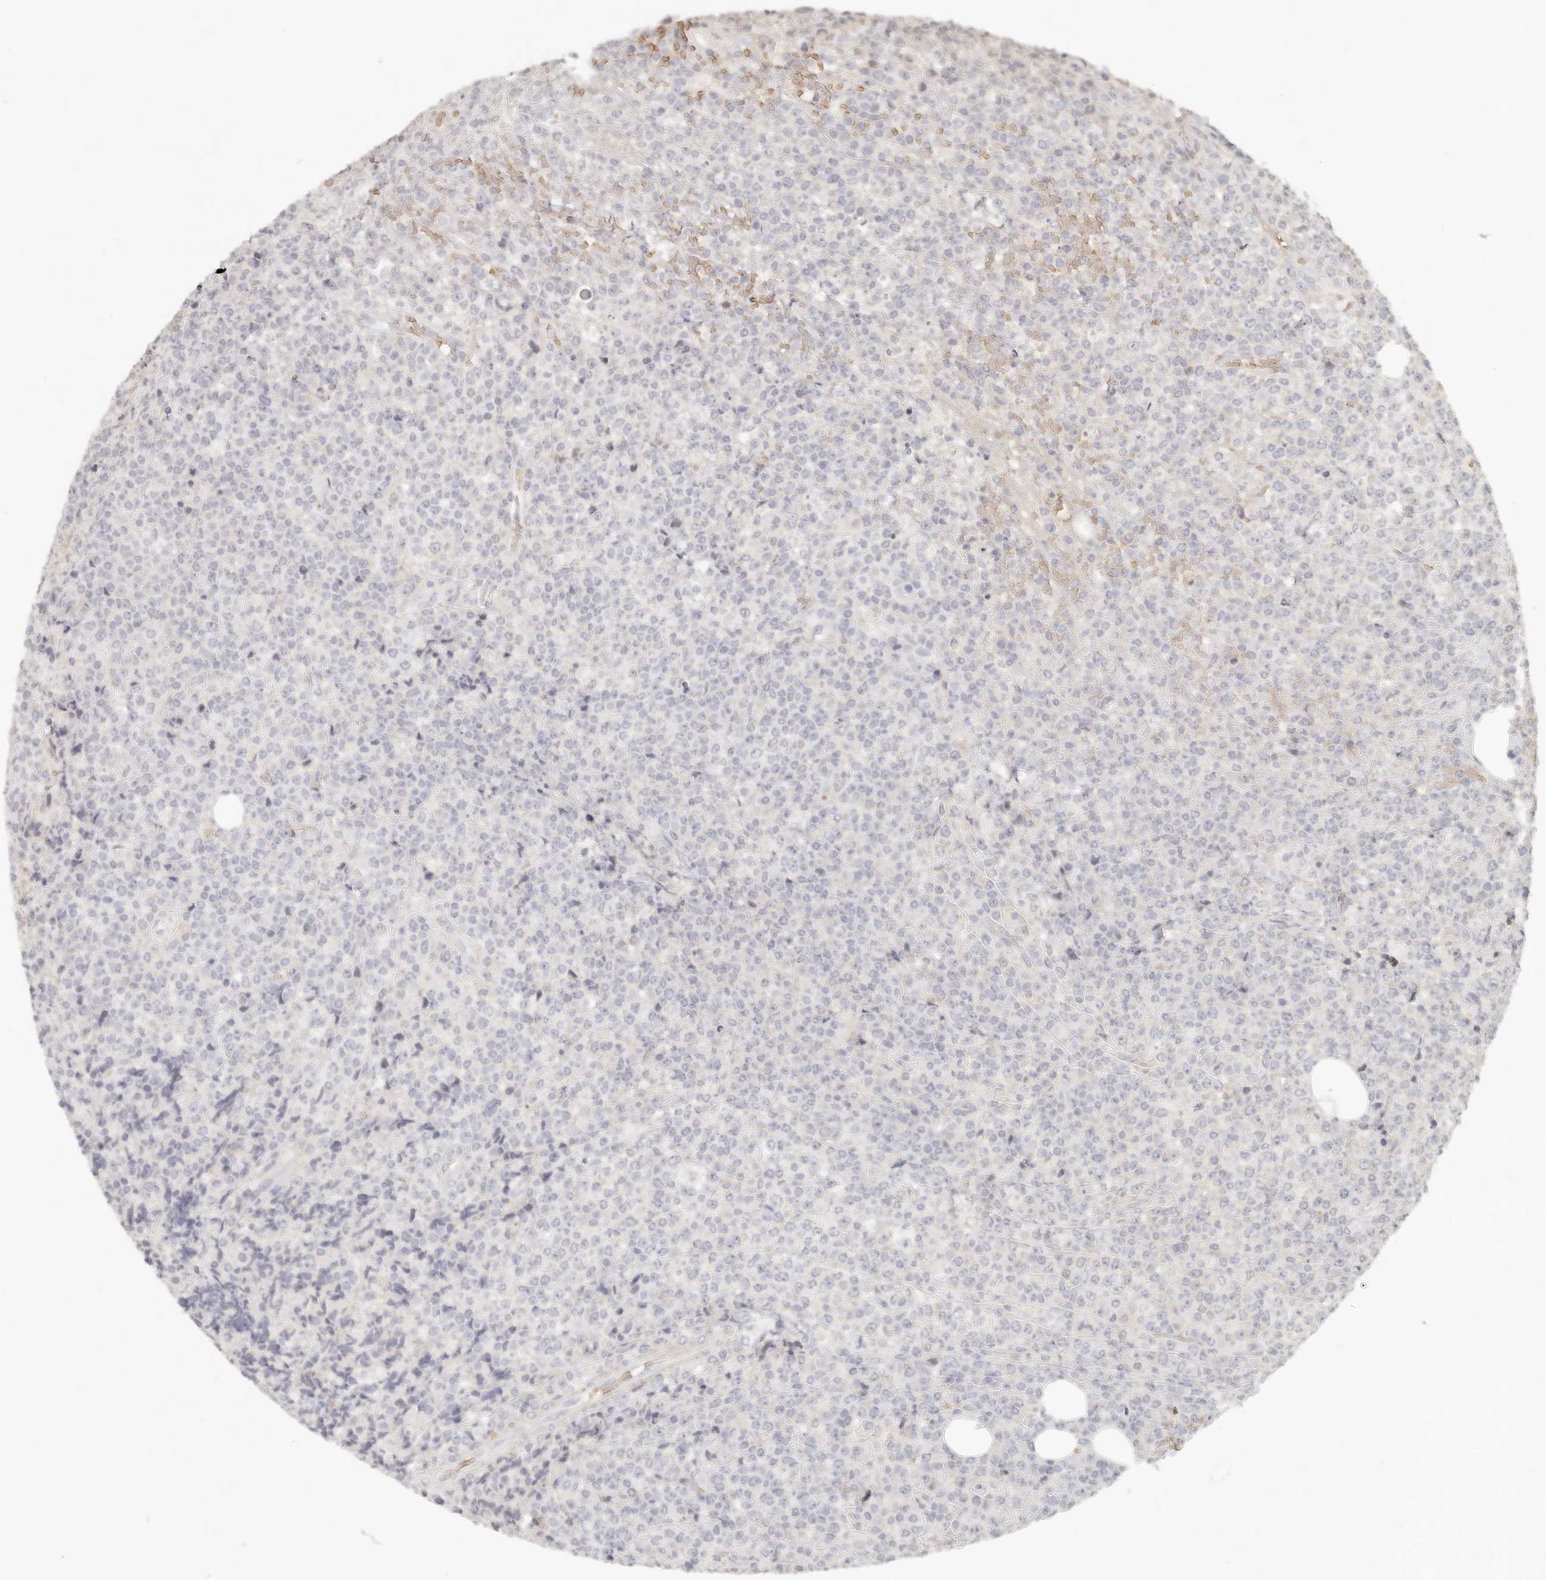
{"staining": {"intensity": "negative", "quantity": "none", "location": "none"}, "tissue": "lymphoma", "cell_type": "Tumor cells", "image_type": "cancer", "snomed": [{"axis": "morphology", "description": "Malignant lymphoma, non-Hodgkin's type, High grade"}, {"axis": "topography", "description": "Lymph node"}], "caption": "An immunohistochemistry (IHC) photomicrograph of lymphoma is shown. There is no staining in tumor cells of lymphoma.", "gene": "NIBAN1", "patient": {"sex": "male", "age": 13}}